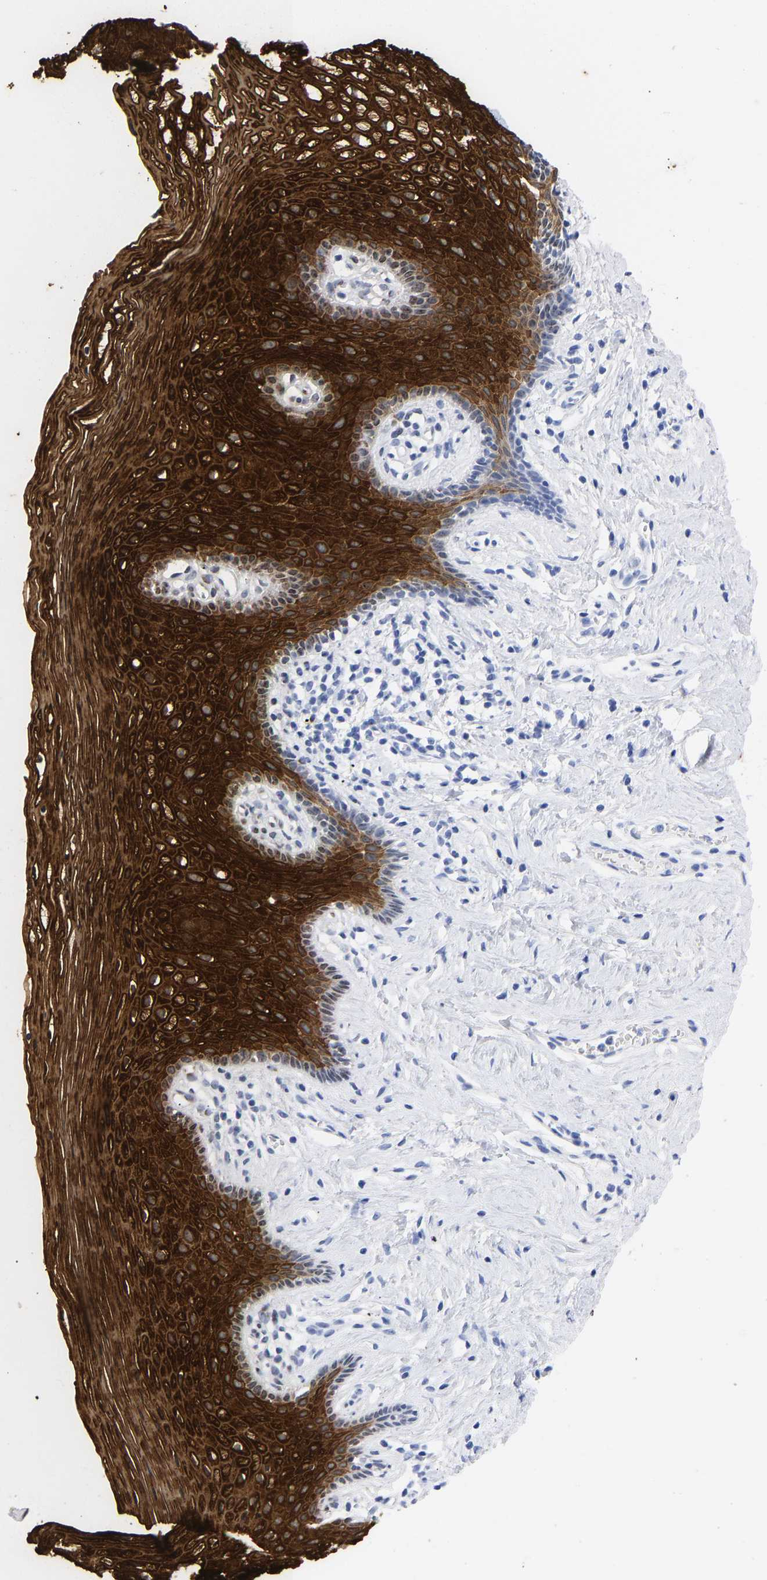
{"staining": {"intensity": "strong", "quantity": "25%-75%", "location": "cytoplasmic/membranous"}, "tissue": "vagina", "cell_type": "Squamous epithelial cells", "image_type": "normal", "snomed": [{"axis": "morphology", "description": "Normal tissue, NOS"}, {"axis": "topography", "description": "Vagina"}], "caption": "Protein analysis of normal vagina displays strong cytoplasmic/membranous expression in approximately 25%-75% of squamous epithelial cells. (DAB = brown stain, brightfield microscopy at high magnification).", "gene": "KRT1", "patient": {"sex": "female", "age": 32}}